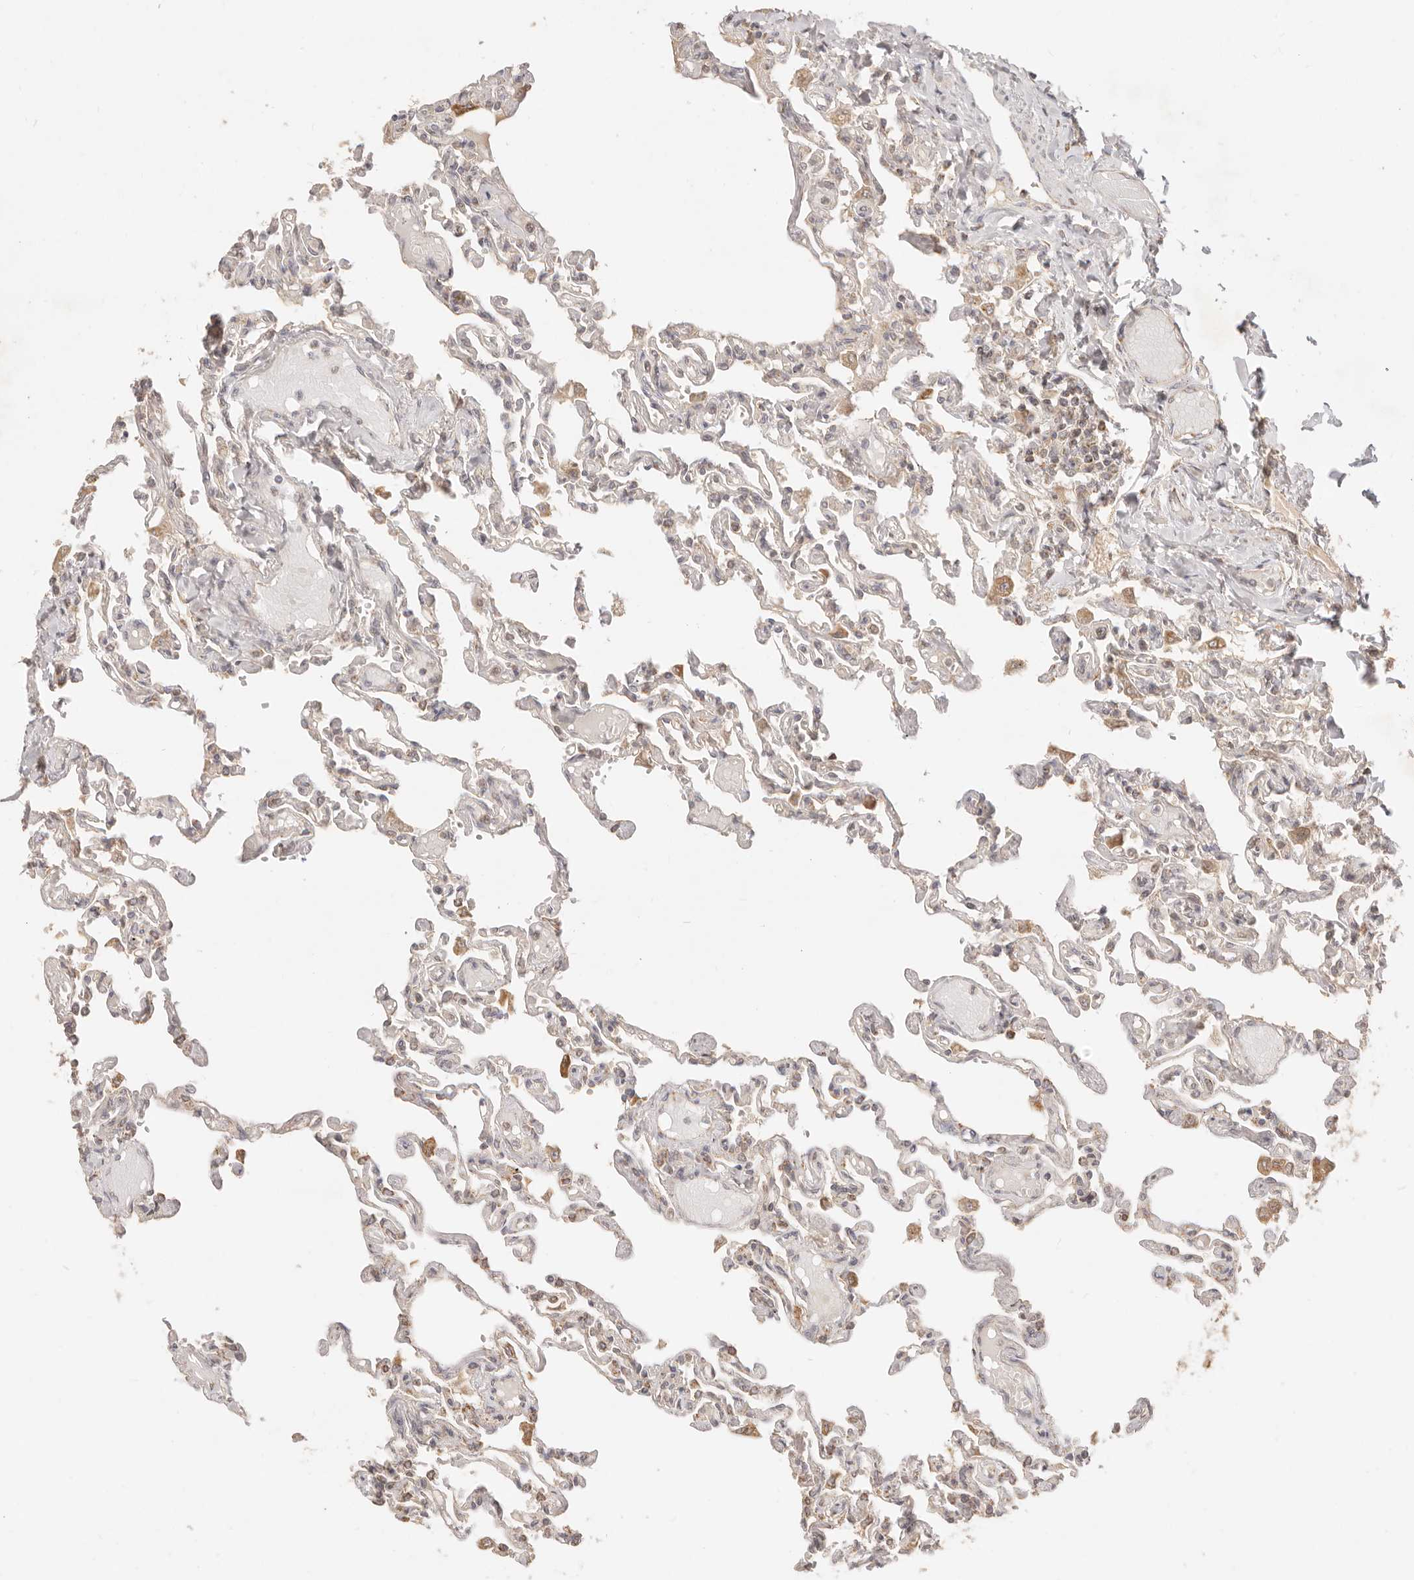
{"staining": {"intensity": "weak", "quantity": "25%-75%", "location": "cytoplasmic/membranous"}, "tissue": "lung", "cell_type": "Alveolar cells", "image_type": "normal", "snomed": [{"axis": "morphology", "description": "Normal tissue, NOS"}, {"axis": "topography", "description": "Lung"}], "caption": "Alveolar cells show low levels of weak cytoplasmic/membranous expression in about 25%-75% of cells in benign human lung. The protein is shown in brown color, while the nuclei are stained blue.", "gene": "CPLANE2", "patient": {"sex": "male", "age": 21}}